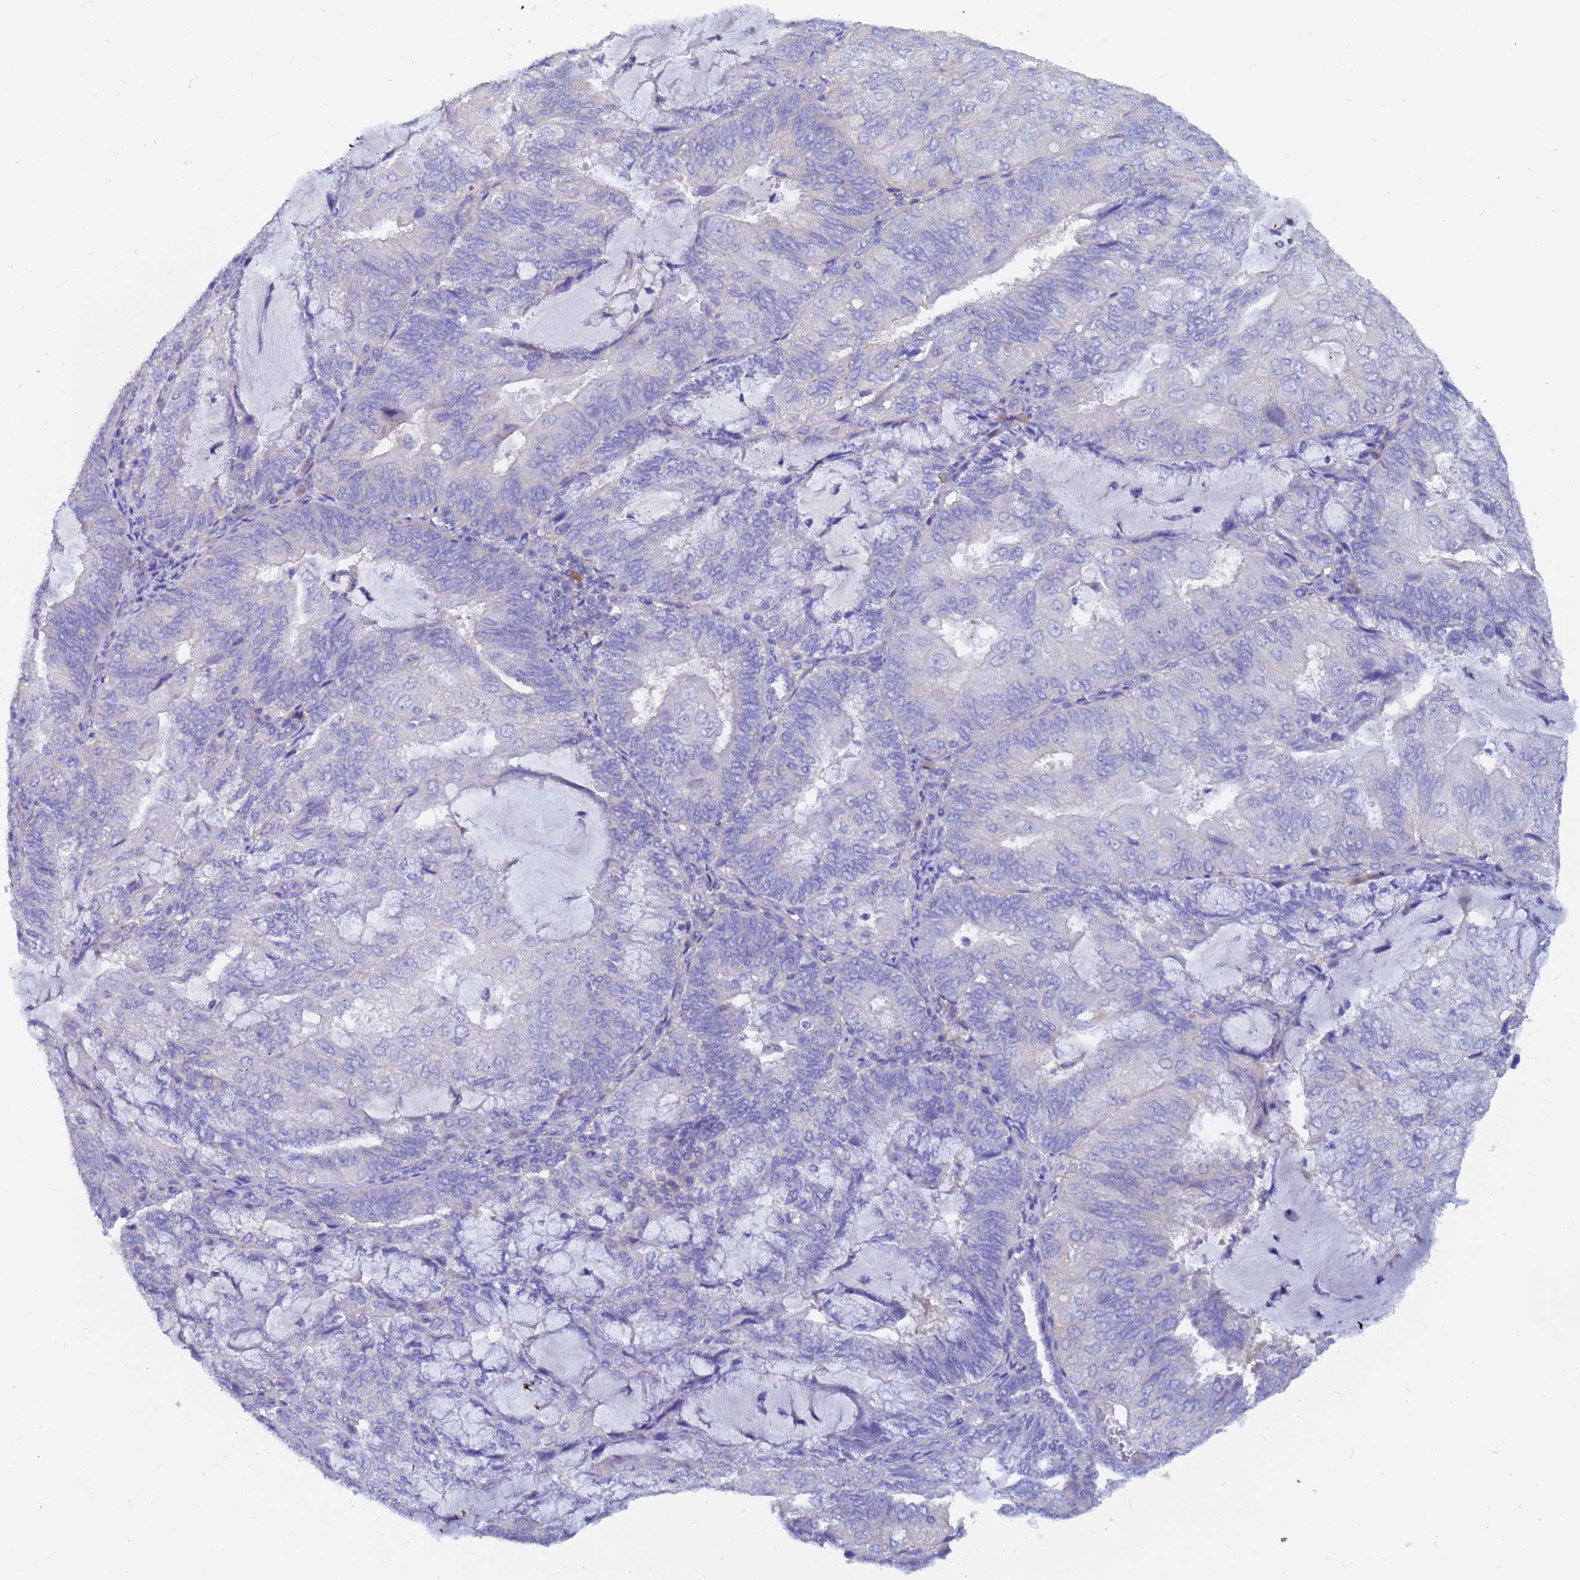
{"staining": {"intensity": "negative", "quantity": "none", "location": "none"}, "tissue": "endometrial cancer", "cell_type": "Tumor cells", "image_type": "cancer", "snomed": [{"axis": "morphology", "description": "Adenocarcinoma, NOS"}, {"axis": "topography", "description": "Endometrium"}], "caption": "Histopathology image shows no protein expression in tumor cells of endometrial adenocarcinoma tissue.", "gene": "UBE2O", "patient": {"sex": "female", "age": 81}}